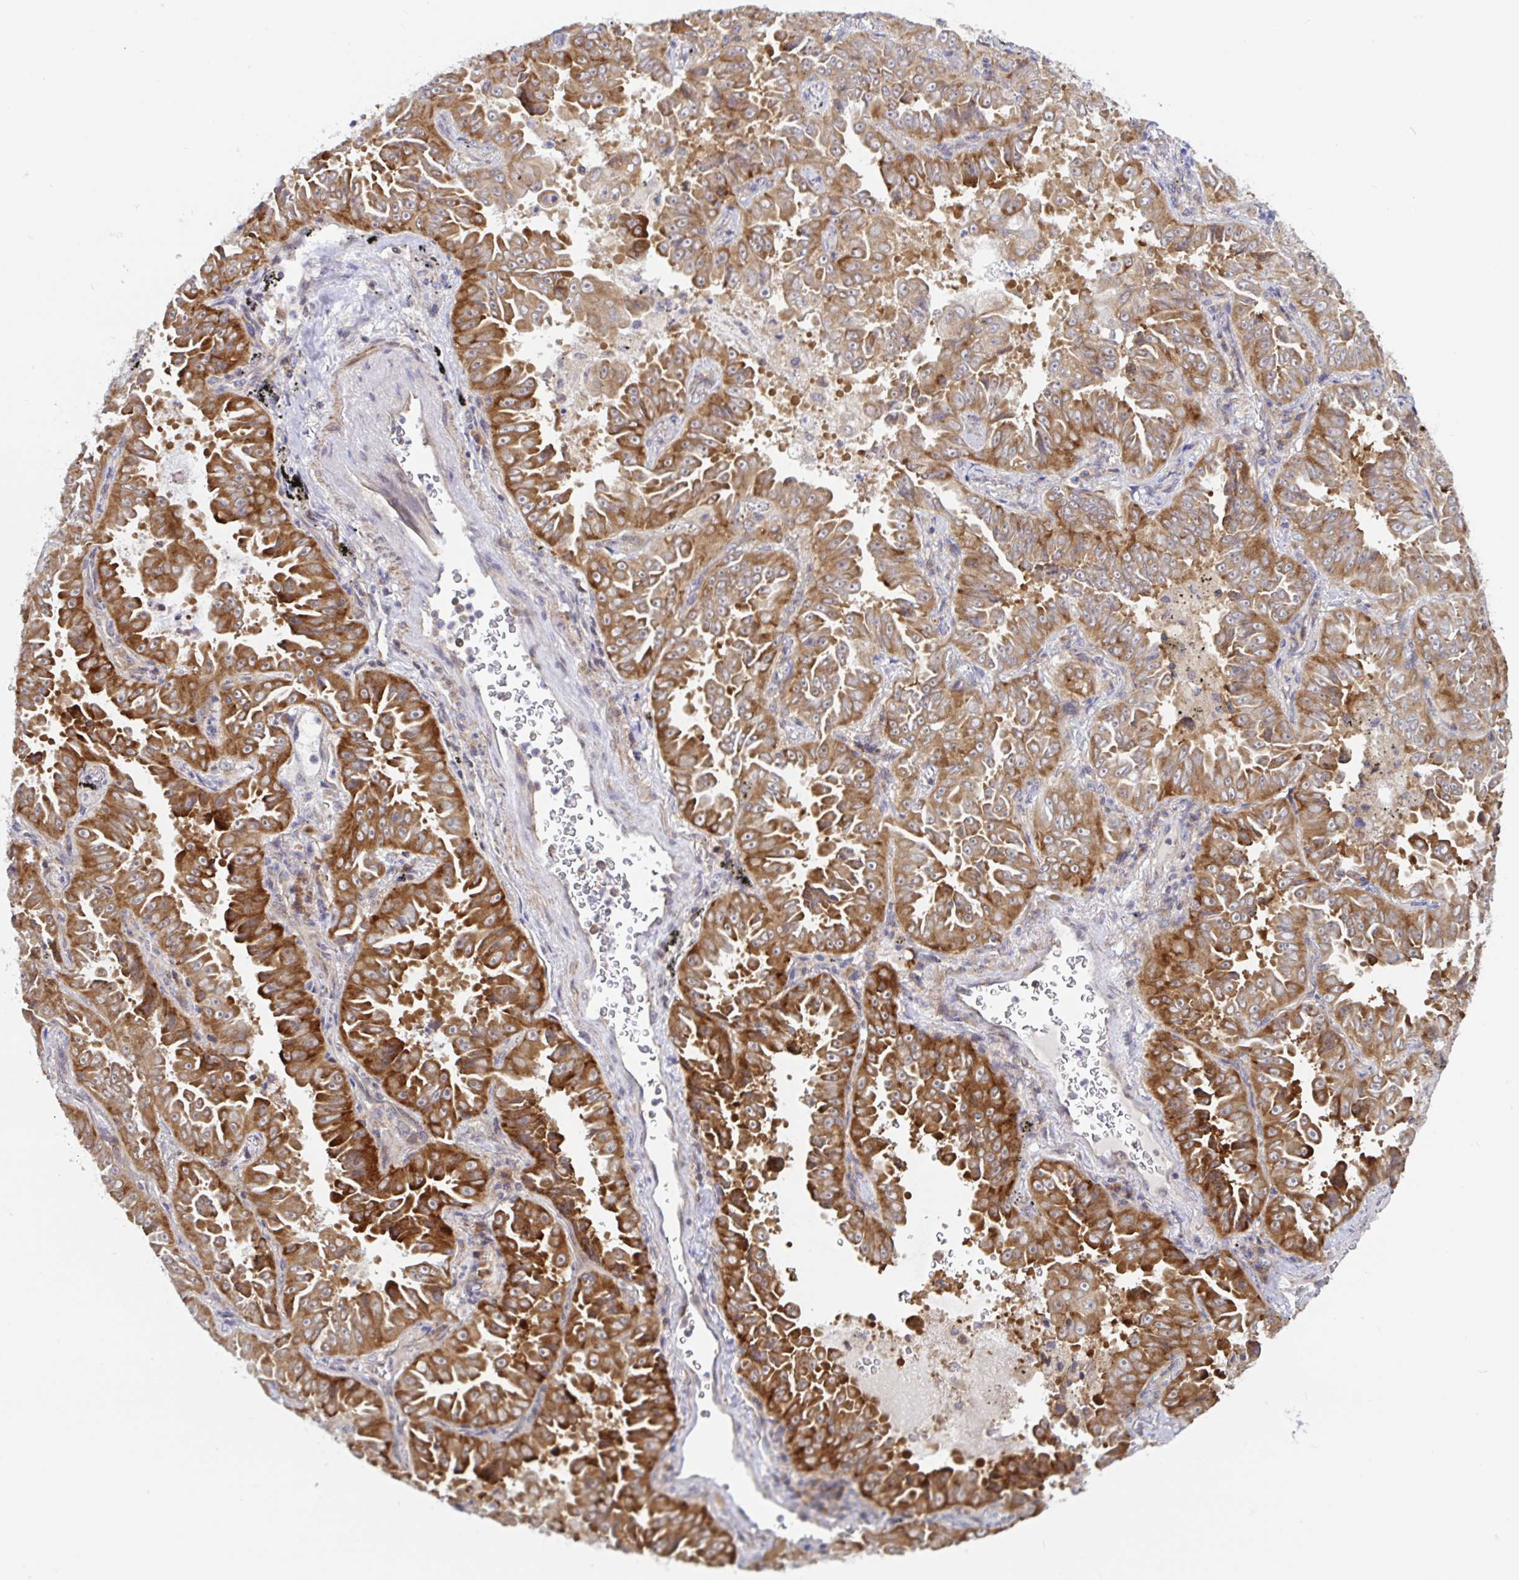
{"staining": {"intensity": "strong", "quantity": ">75%", "location": "cytoplasmic/membranous"}, "tissue": "lung cancer", "cell_type": "Tumor cells", "image_type": "cancer", "snomed": [{"axis": "morphology", "description": "Adenocarcinoma, NOS"}, {"axis": "topography", "description": "Lung"}], "caption": "The histopathology image exhibits immunohistochemical staining of lung adenocarcinoma. There is strong cytoplasmic/membranous expression is identified in approximately >75% of tumor cells. Nuclei are stained in blue.", "gene": "LARP1", "patient": {"sex": "female", "age": 52}}